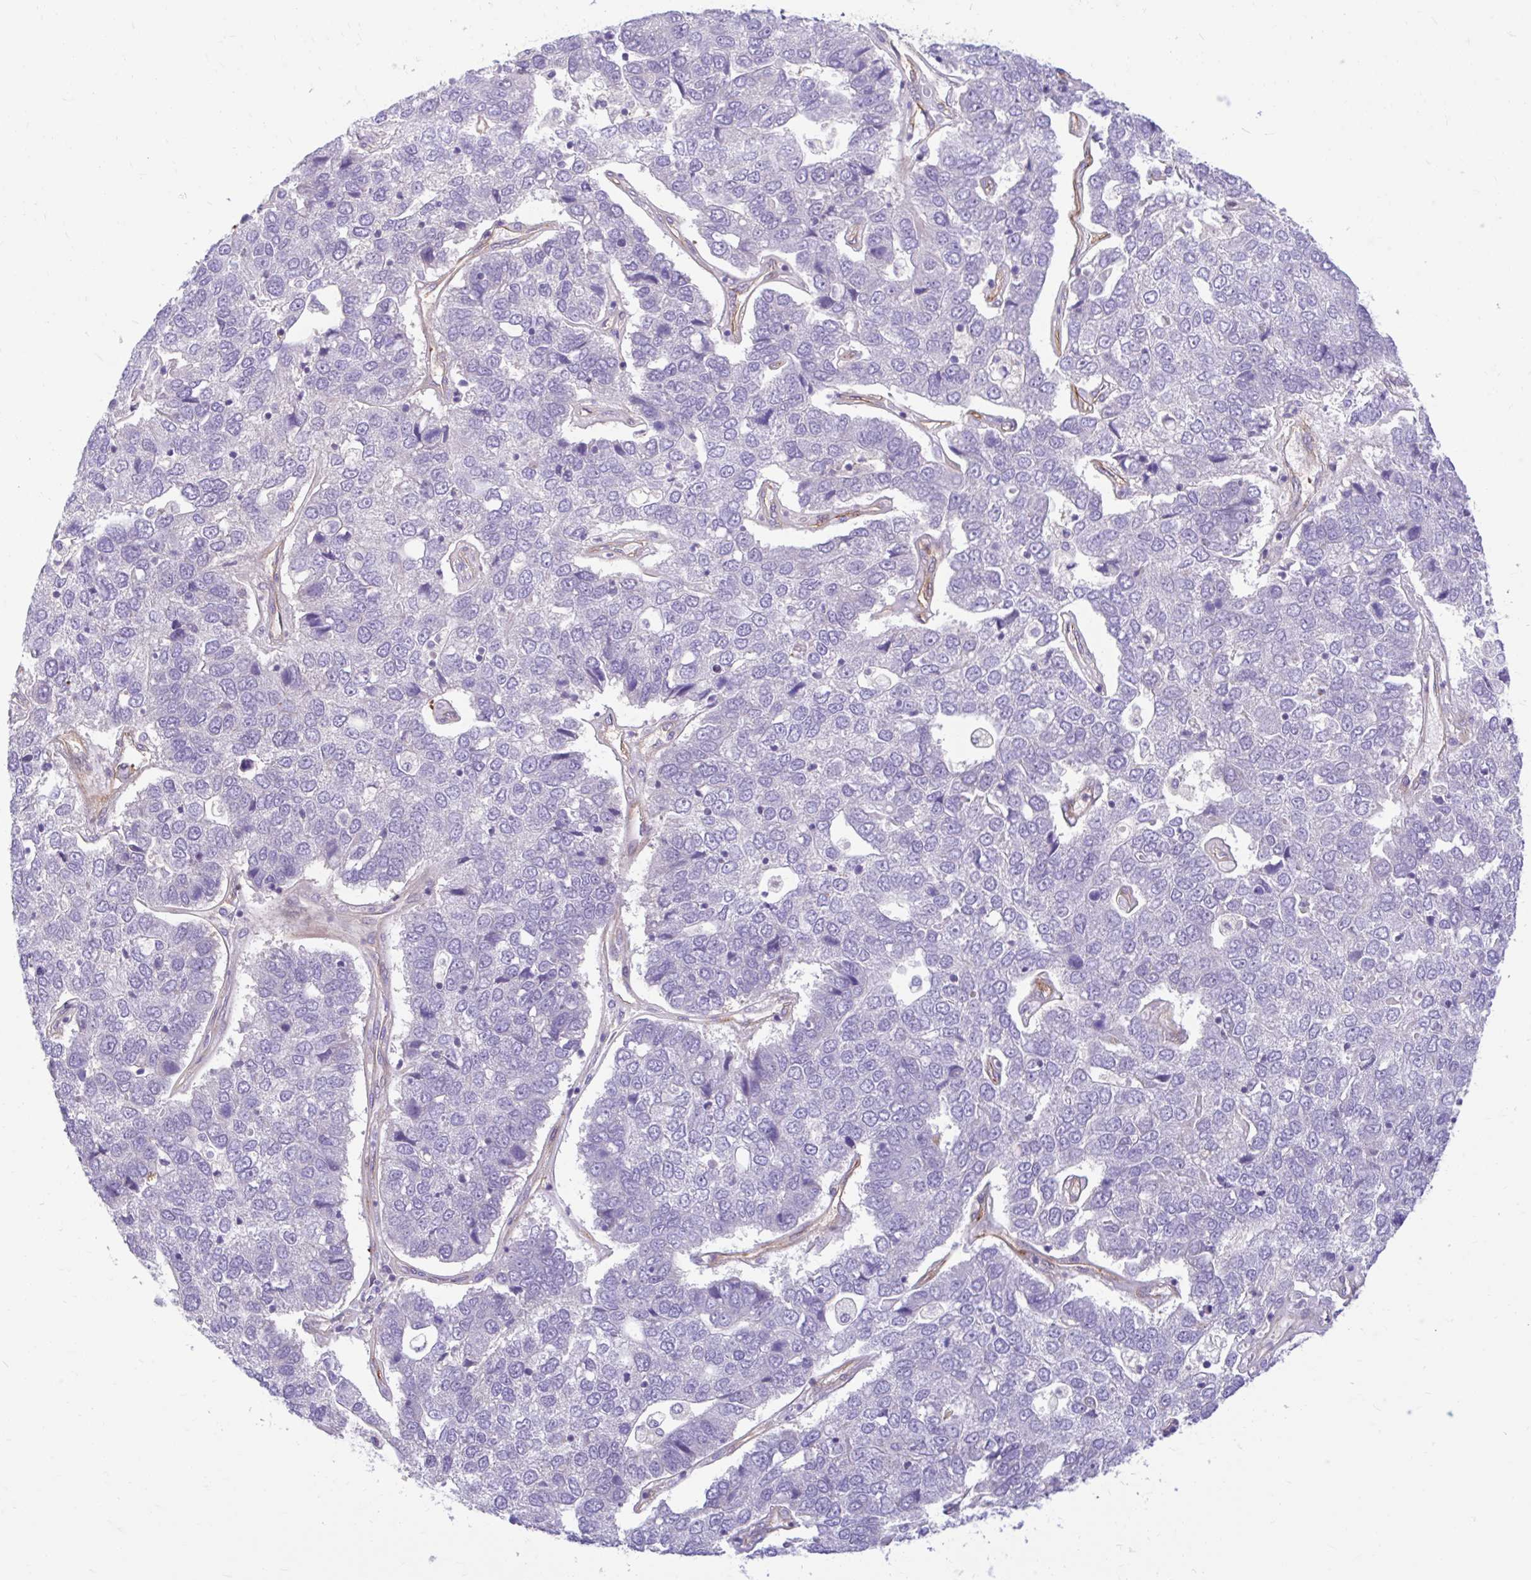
{"staining": {"intensity": "negative", "quantity": "none", "location": "none"}, "tissue": "pancreatic cancer", "cell_type": "Tumor cells", "image_type": "cancer", "snomed": [{"axis": "morphology", "description": "Adenocarcinoma, NOS"}, {"axis": "topography", "description": "Pancreas"}], "caption": "IHC image of neoplastic tissue: human pancreatic adenocarcinoma stained with DAB (3,3'-diaminobenzidine) reveals no significant protein expression in tumor cells. (Immunohistochemistry (ihc), brightfield microscopy, high magnification).", "gene": "ESPNL", "patient": {"sex": "female", "age": 61}}